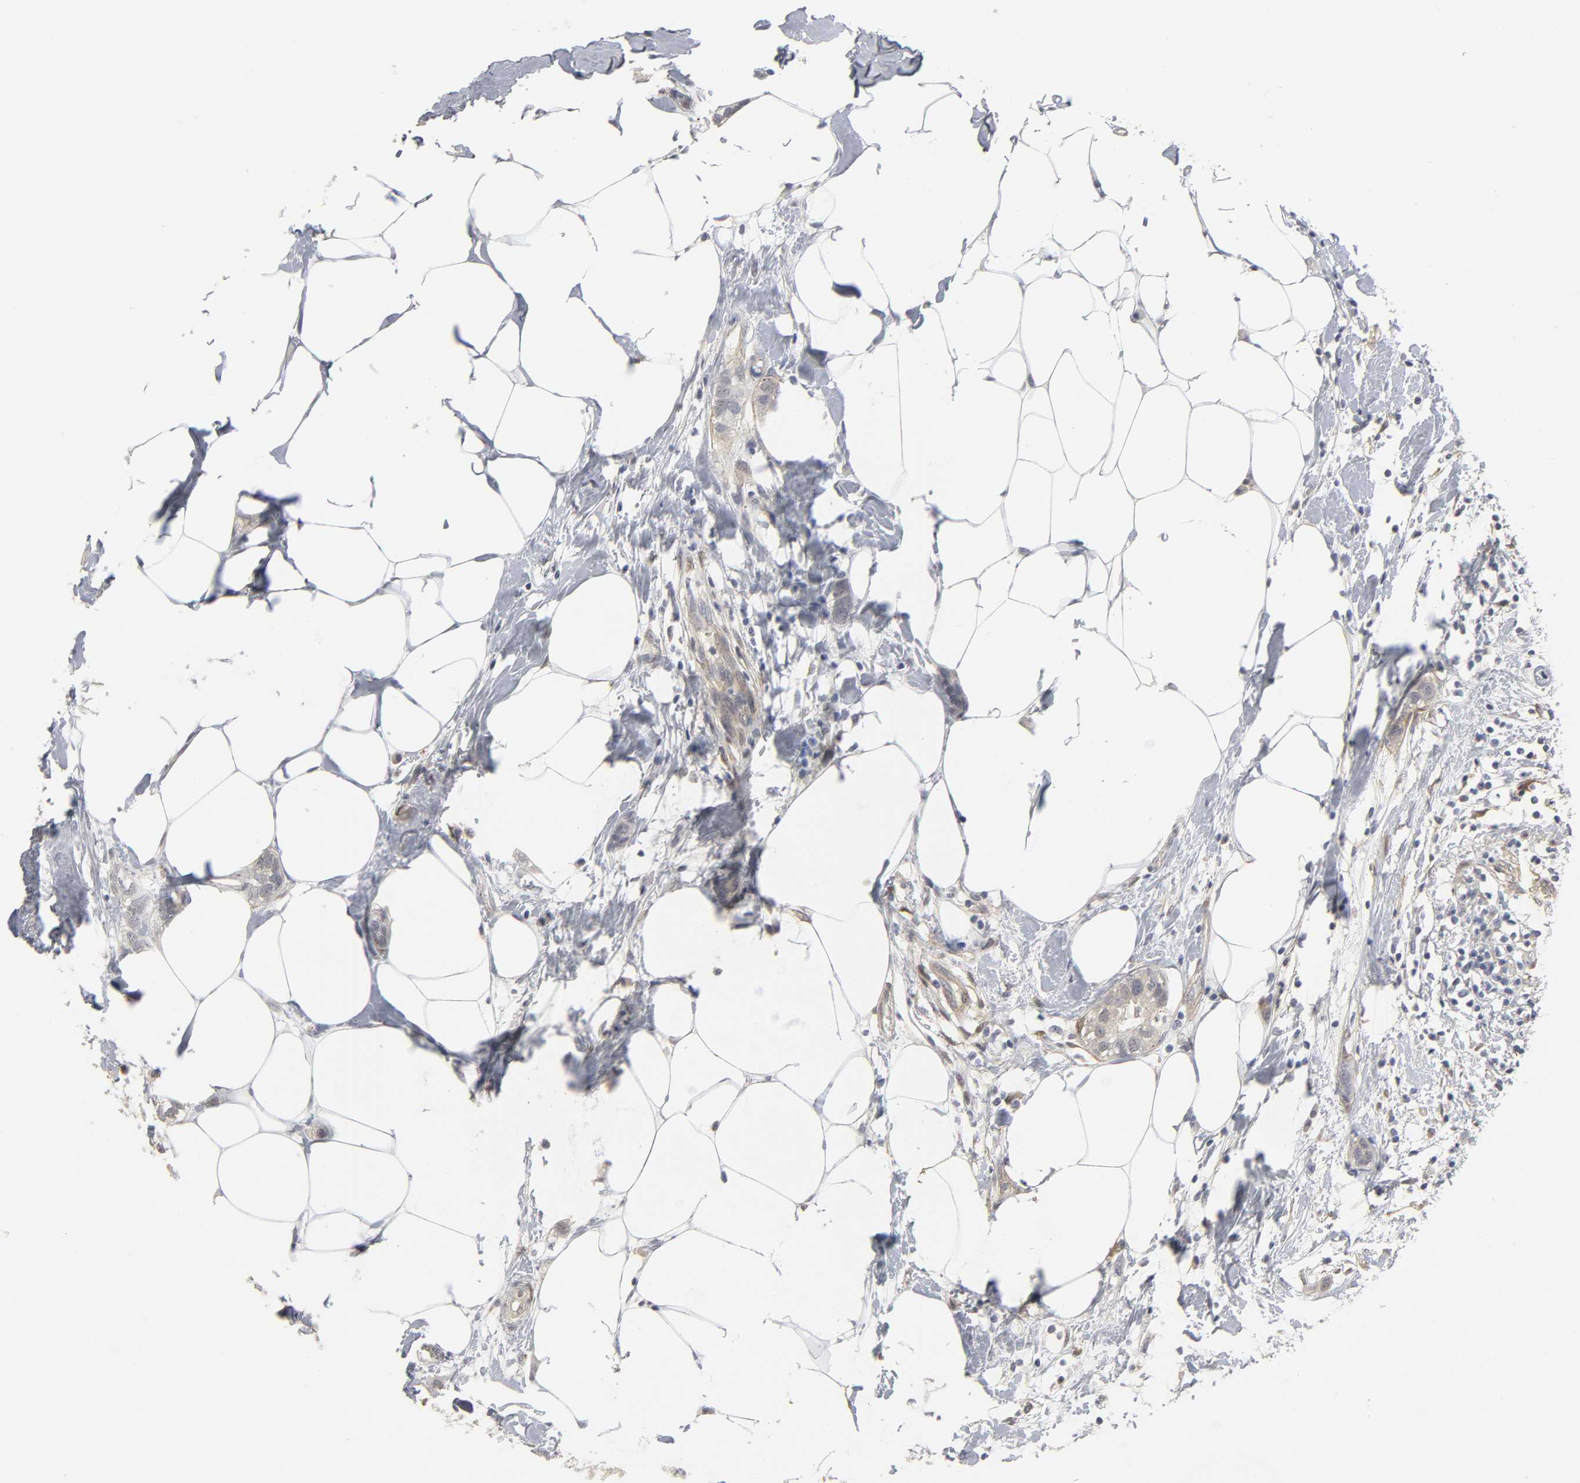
{"staining": {"intensity": "negative", "quantity": "none", "location": "none"}, "tissue": "breast cancer", "cell_type": "Tumor cells", "image_type": "cancer", "snomed": [{"axis": "morphology", "description": "Normal tissue, NOS"}, {"axis": "morphology", "description": "Duct carcinoma"}, {"axis": "topography", "description": "Breast"}], "caption": "Human breast cancer stained for a protein using immunohistochemistry (IHC) demonstrates no expression in tumor cells.", "gene": "PDLIM3", "patient": {"sex": "female", "age": 50}}